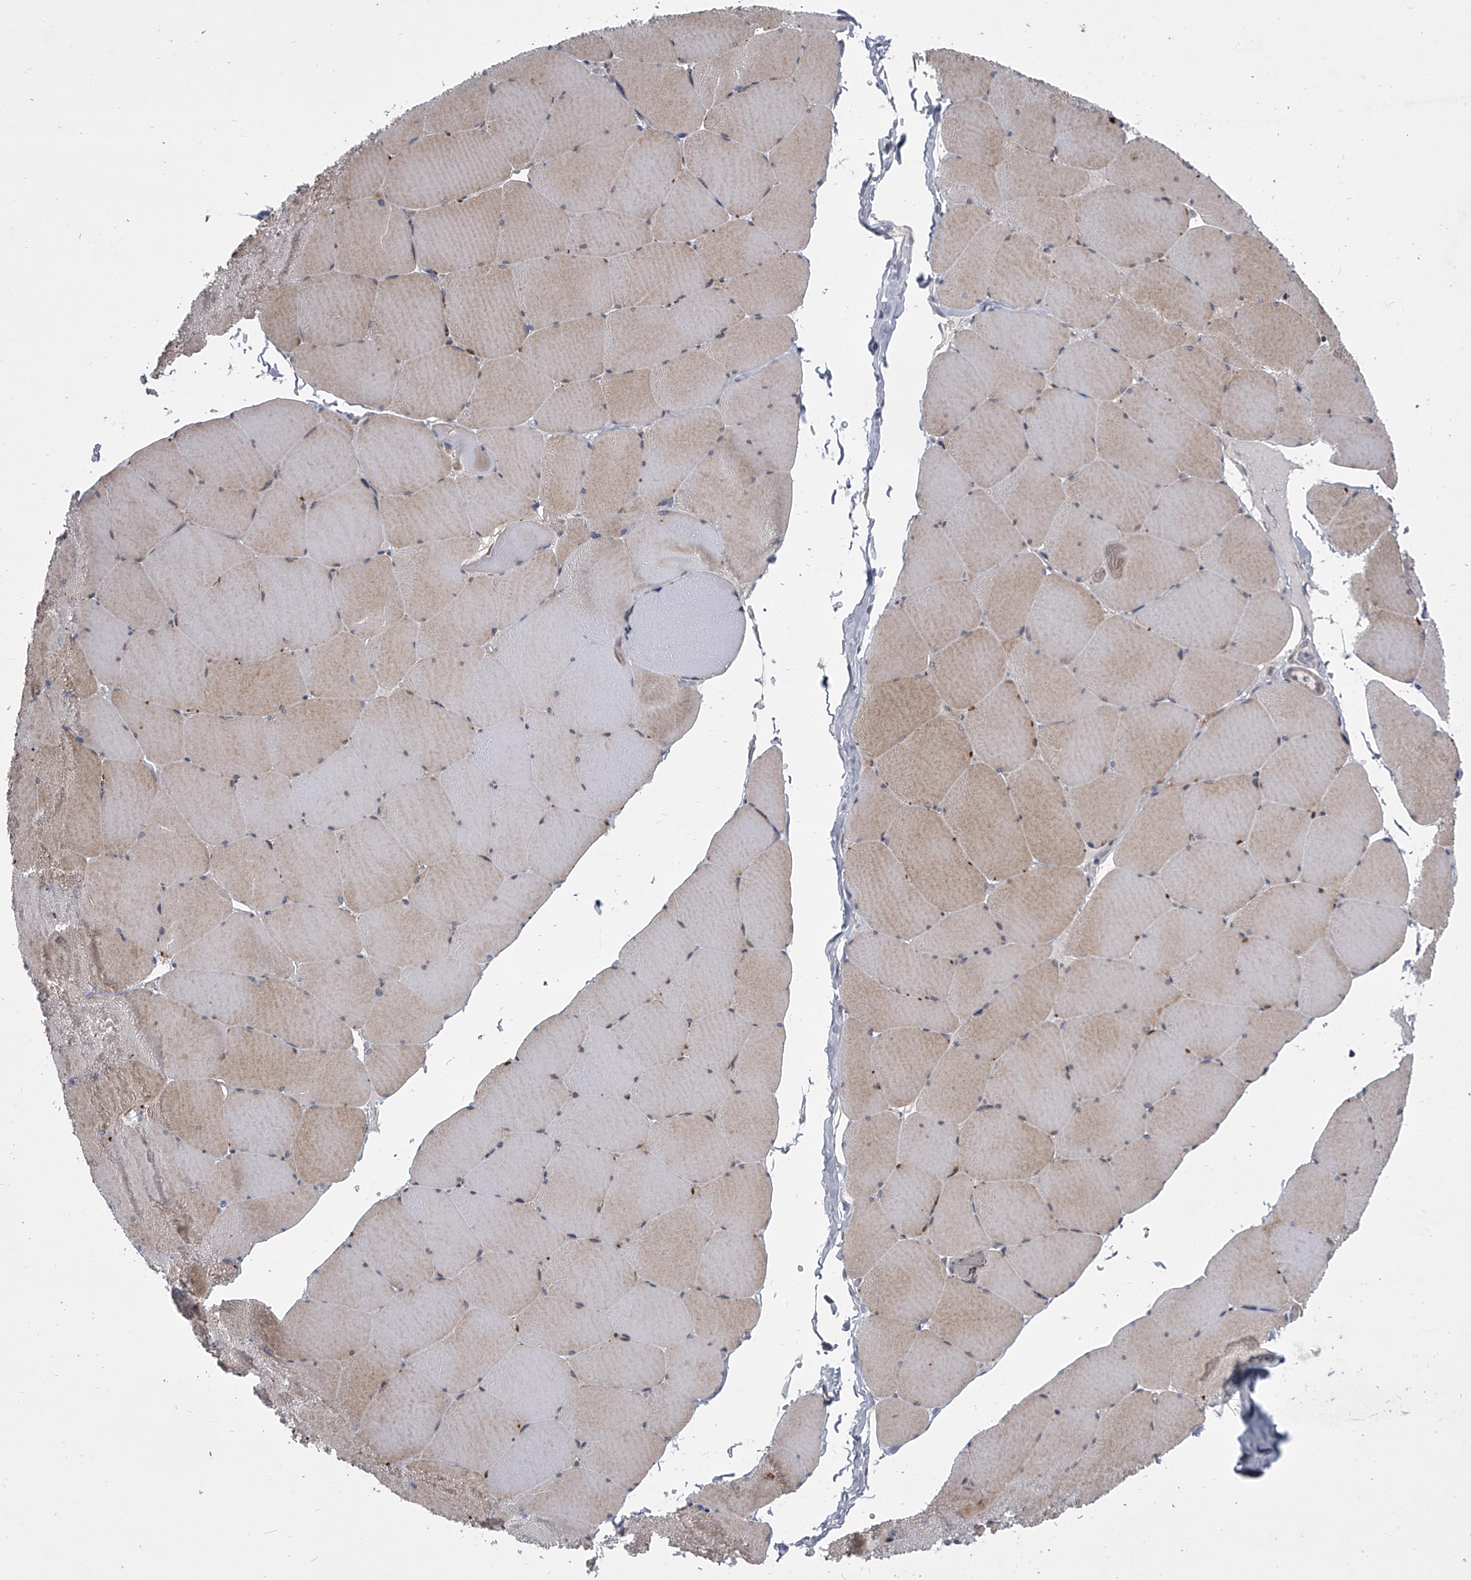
{"staining": {"intensity": "moderate", "quantity": "25%-75%", "location": "cytoplasmic/membranous"}, "tissue": "skeletal muscle", "cell_type": "Myocytes", "image_type": "normal", "snomed": [{"axis": "morphology", "description": "Normal tissue, NOS"}, {"axis": "topography", "description": "Skeletal muscle"}, {"axis": "topography", "description": "Head-Neck"}], "caption": "Protein staining reveals moderate cytoplasmic/membranous staining in about 25%-75% of myocytes in benign skeletal muscle. (DAB IHC, brown staining for protein, blue staining for nuclei).", "gene": "HEATR6", "patient": {"sex": "male", "age": 66}}